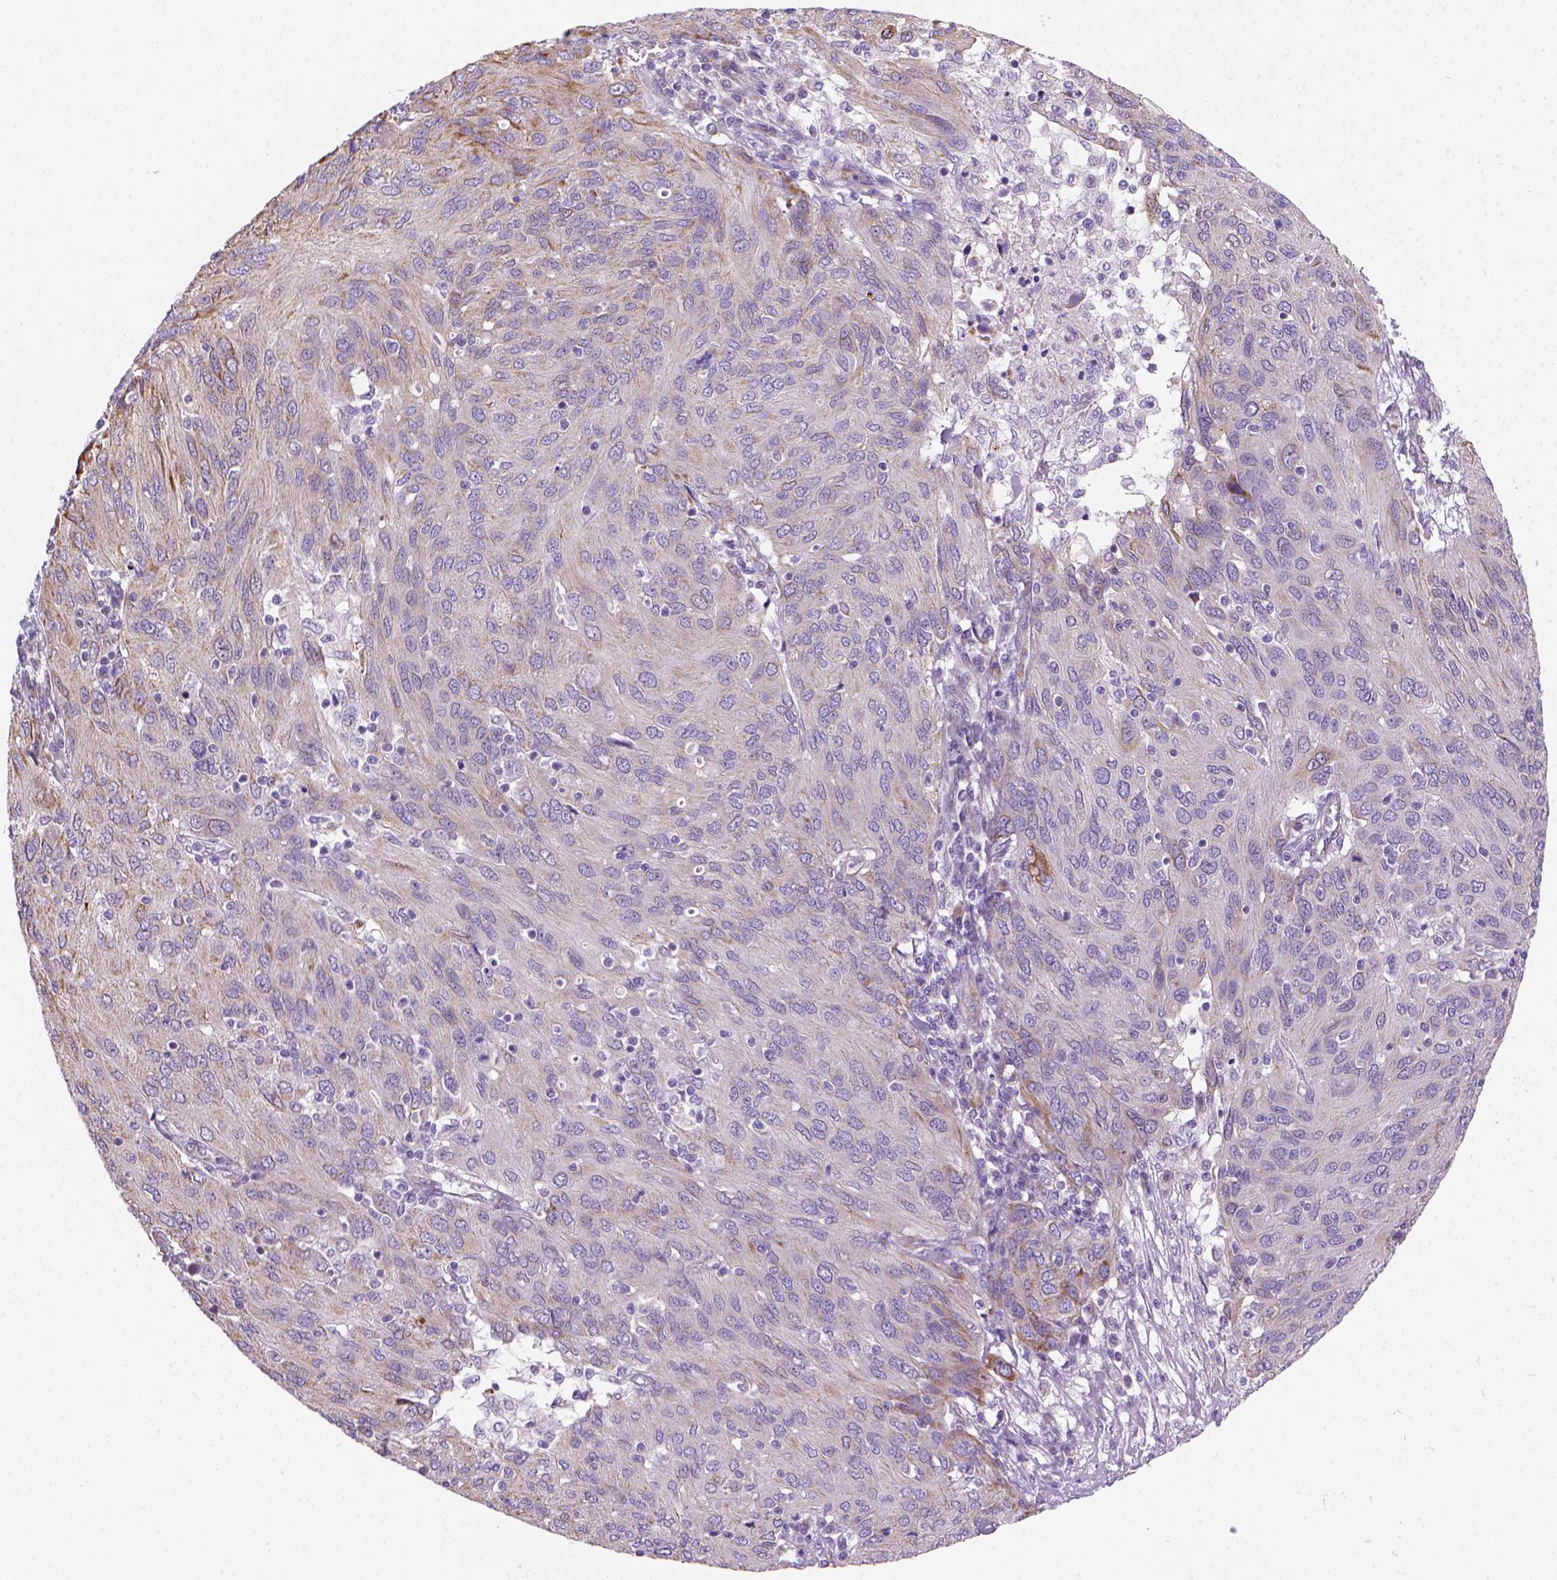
{"staining": {"intensity": "weak", "quantity": "<25%", "location": "cytoplasmic/membranous"}, "tissue": "ovarian cancer", "cell_type": "Tumor cells", "image_type": "cancer", "snomed": [{"axis": "morphology", "description": "Carcinoma, endometroid"}, {"axis": "topography", "description": "Ovary"}], "caption": "Immunohistochemistry histopathology image of neoplastic tissue: human ovarian cancer (endometroid carcinoma) stained with DAB (3,3'-diaminobenzidine) shows no significant protein staining in tumor cells.", "gene": "CES2", "patient": {"sex": "female", "age": 50}}